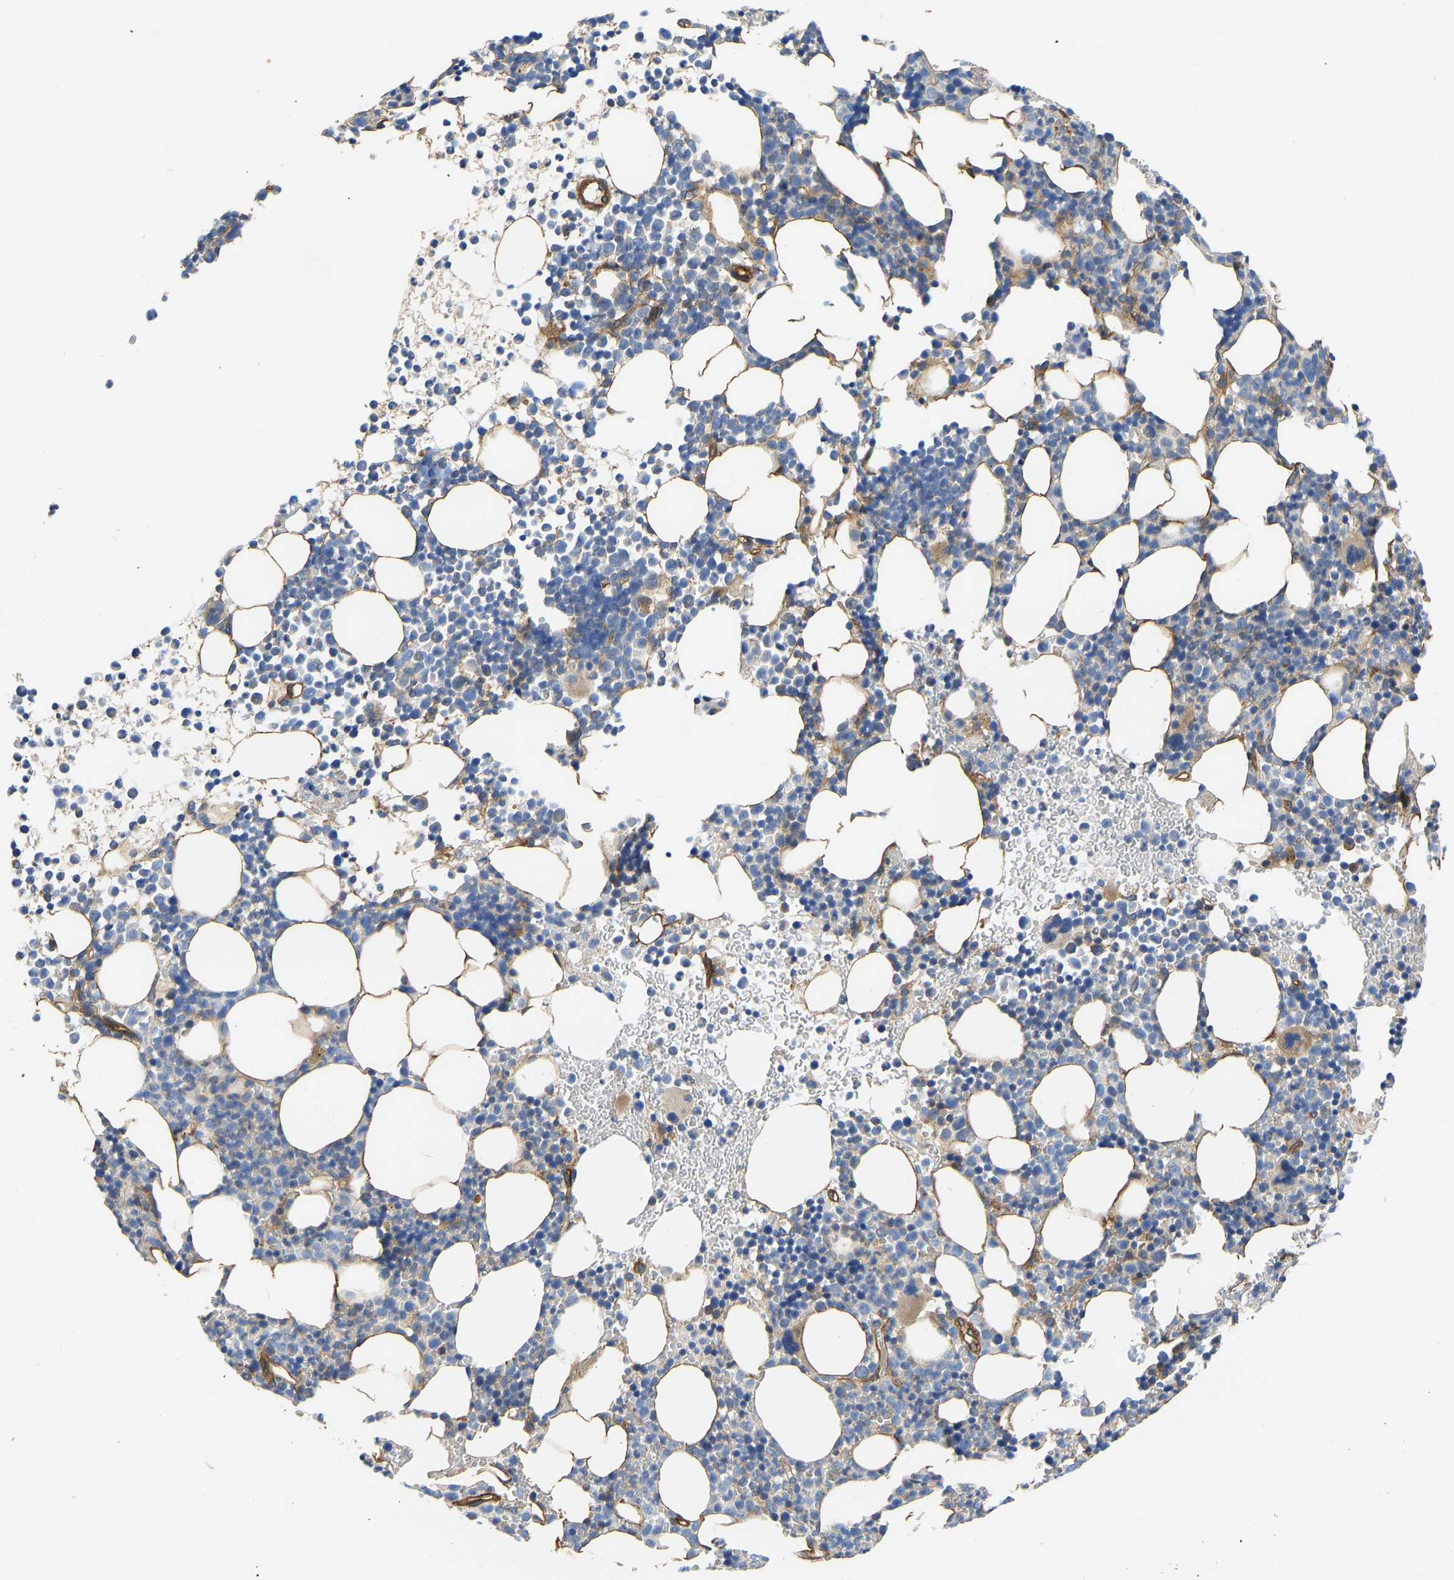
{"staining": {"intensity": "weak", "quantity": "<25%", "location": "cytoplasmic/membranous"}, "tissue": "bone marrow", "cell_type": "Hematopoietic cells", "image_type": "normal", "snomed": [{"axis": "morphology", "description": "Normal tissue, NOS"}, {"axis": "morphology", "description": "Inflammation, NOS"}, {"axis": "topography", "description": "Bone marrow"}], "caption": "Bone marrow was stained to show a protein in brown. There is no significant staining in hematopoietic cells.", "gene": "MYO1C", "patient": {"sex": "female", "age": 67}}